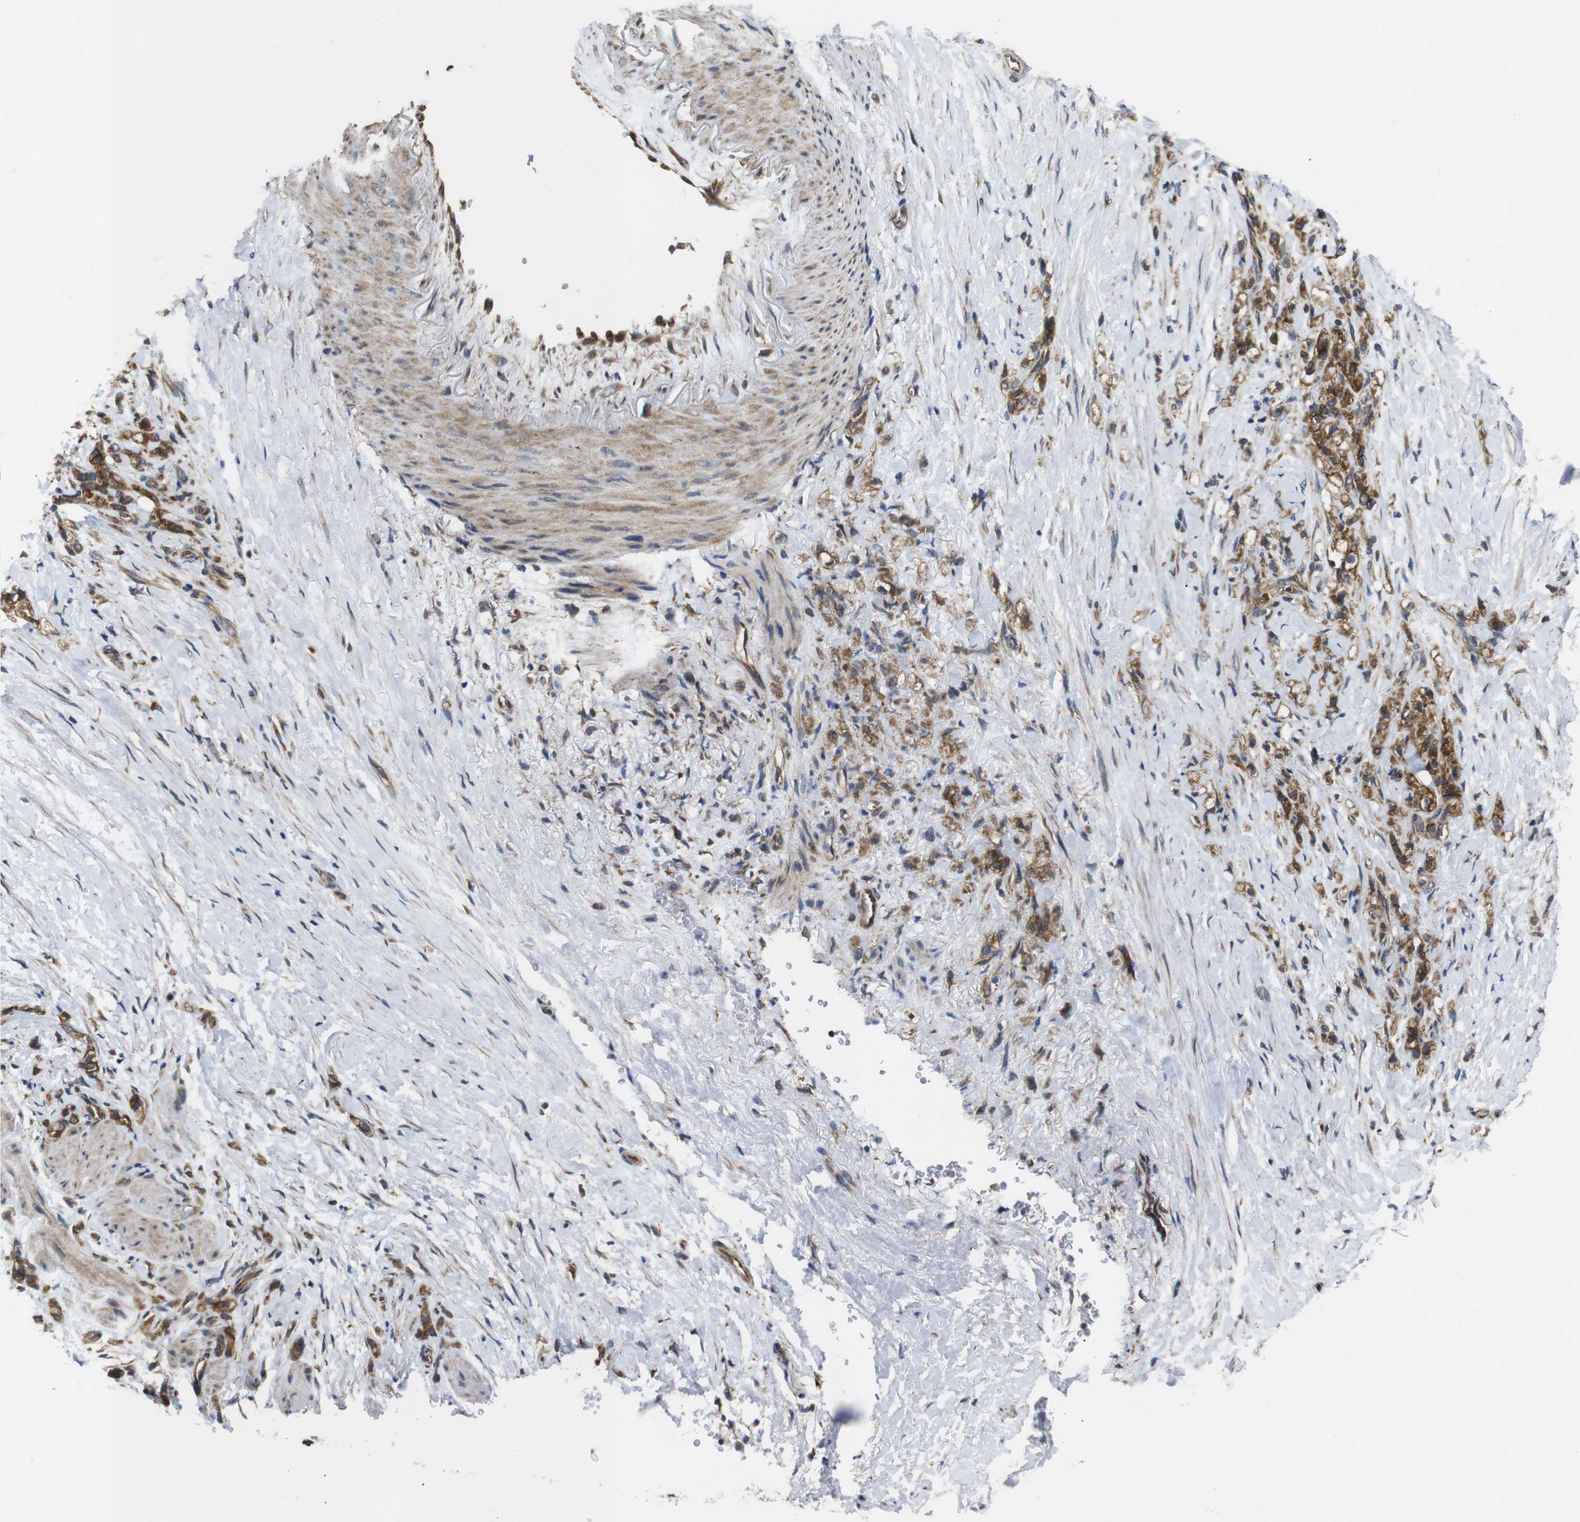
{"staining": {"intensity": "moderate", "quantity": ">75%", "location": "cytoplasmic/membranous"}, "tissue": "stomach cancer", "cell_type": "Tumor cells", "image_type": "cancer", "snomed": [{"axis": "morphology", "description": "Adenocarcinoma, NOS"}, {"axis": "topography", "description": "Stomach"}], "caption": "Stomach cancer stained with a brown dye shows moderate cytoplasmic/membranous positive positivity in approximately >75% of tumor cells.", "gene": "POMK", "patient": {"sex": "male", "age": 82}}